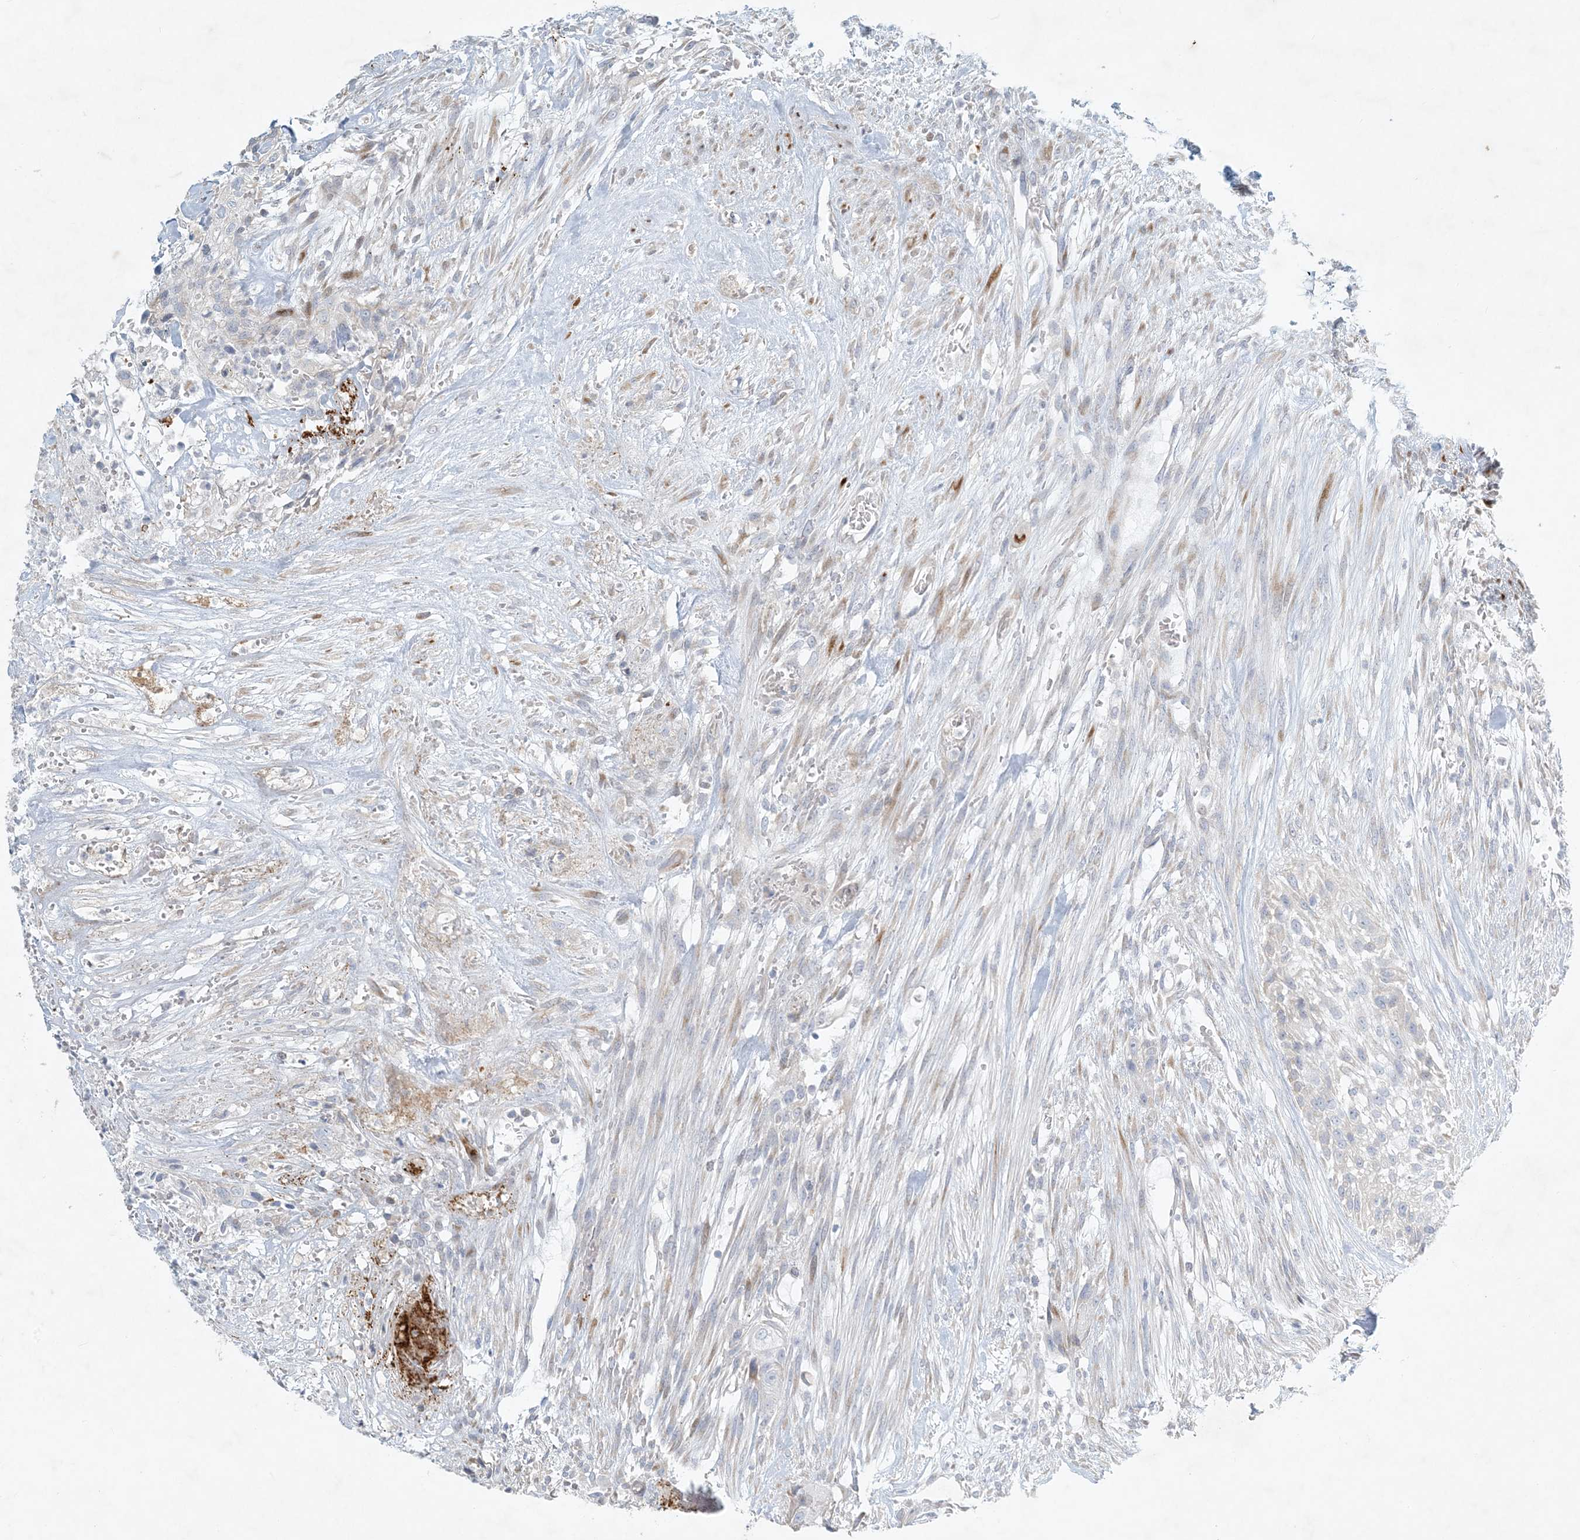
{"staining": {"intensity": "negative", "quantity": "none", "location": "none"}, "tissue": "urothelial cancer", "cell_type": "Tumor cells", "image_type": "cancer", "snomed": [{"axis": "morphology", "description": "Urothelial carcinoma, High grade"}, {"axis": "topography", "description": "Urinary bladder"}], "caption": "DAB immunohistochemical staining of urothelial cancer exhibits no significant expression in tumor cells.", "gene": "ZNF385D", "patient": {"sex": "male", "age": 35}}